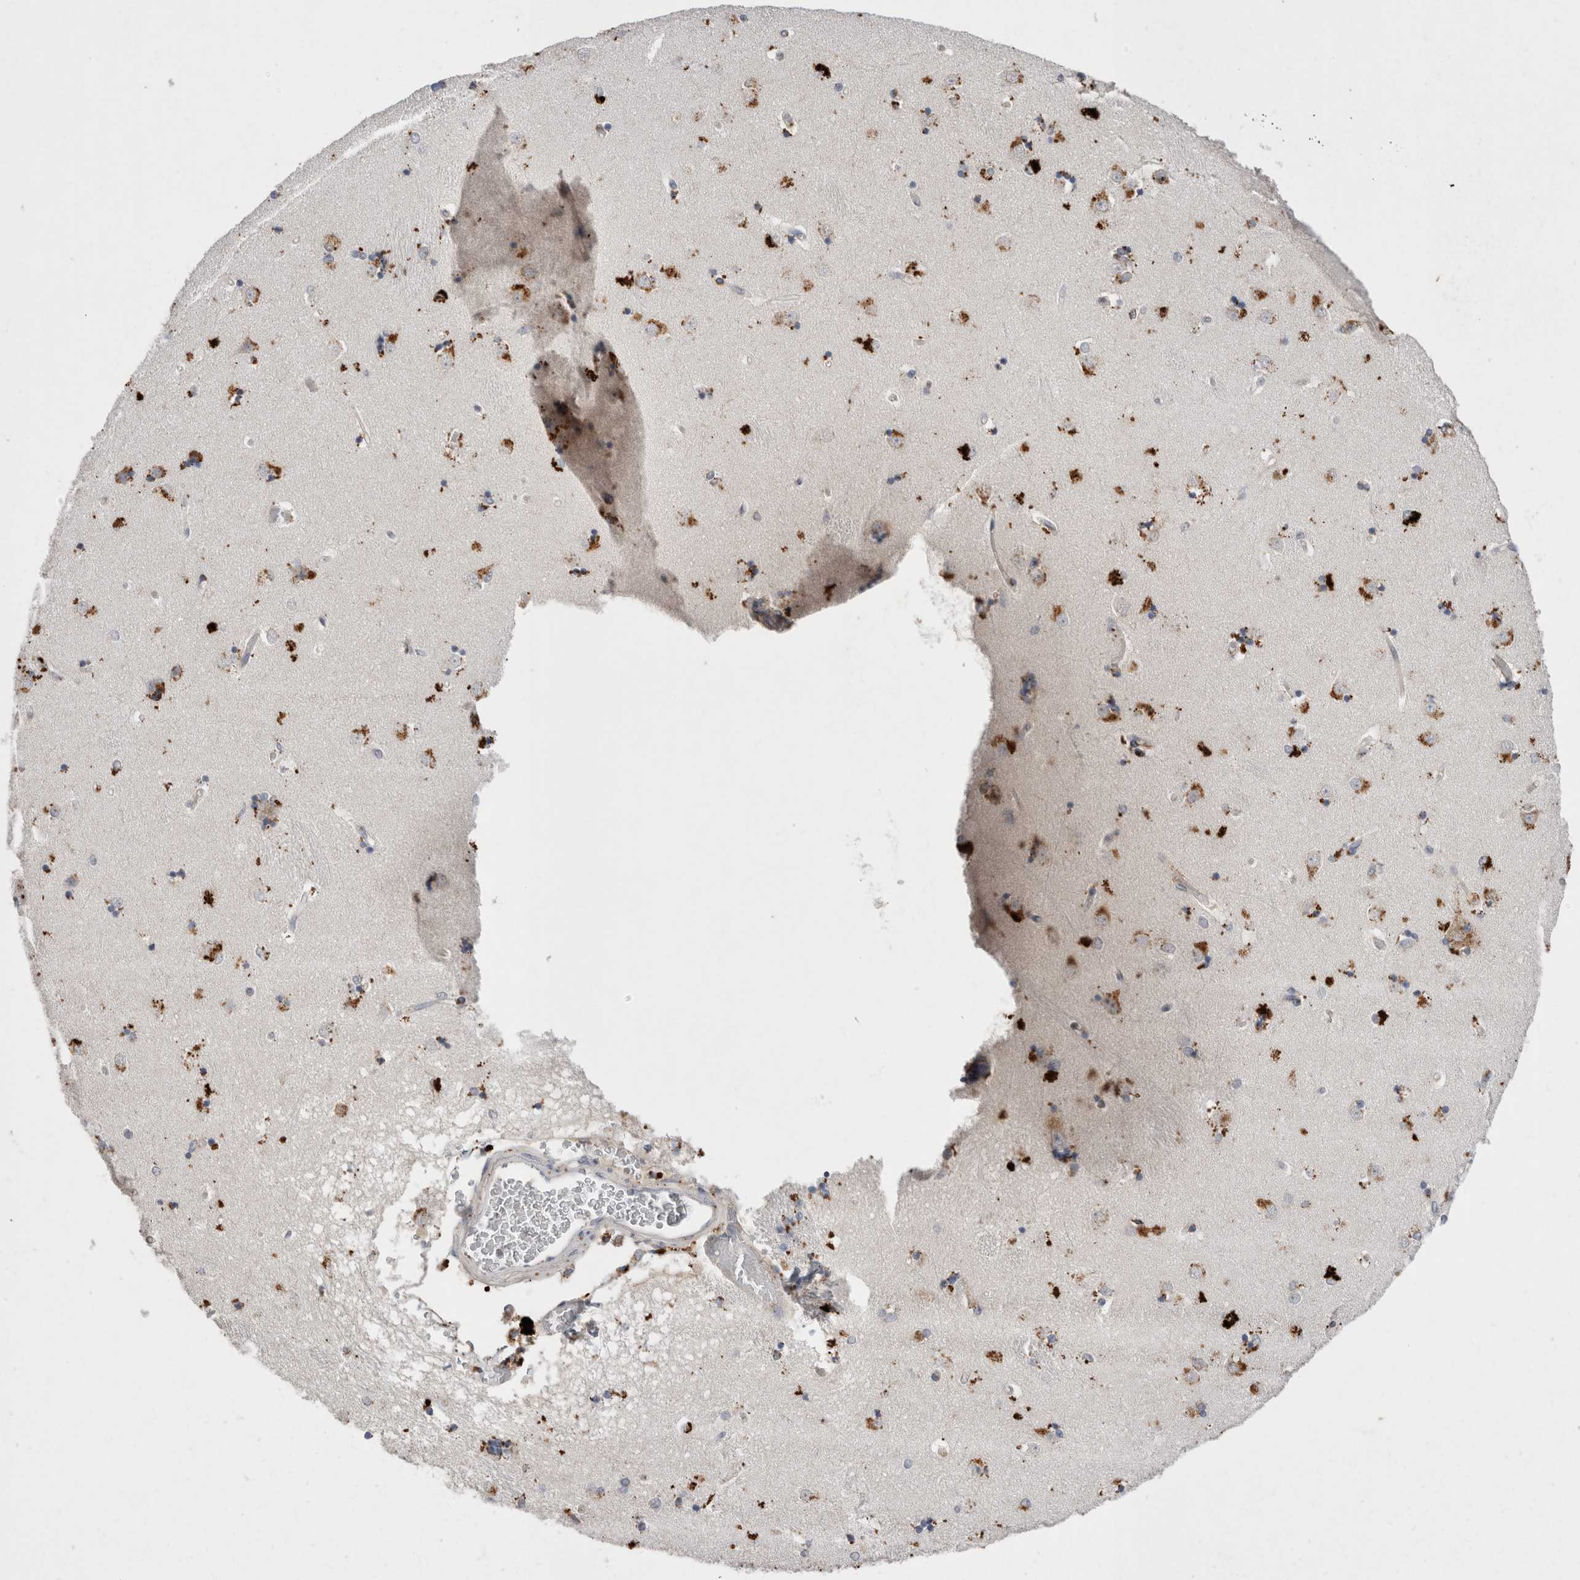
{"staining": {"intensity": "moderate", "quantity": "<25%", "location": "cytoplasmic/membranous"}, "tissue": "caudate", "cell_type": "Glial cells", "image_type": "normal", "snomed": [{"axis": "morphology", "description": "Normal tissue, NOS"}, {"axis": "topography", "description": "Lateral ventricle wall"}], "caption": "A brown stain highlights moderate cytoplasmic/membranous positivity of a protein in glial cells of unremarkable caudate.", "gene": "CTSA", "patient": {"sex": "male", "age": 45}}